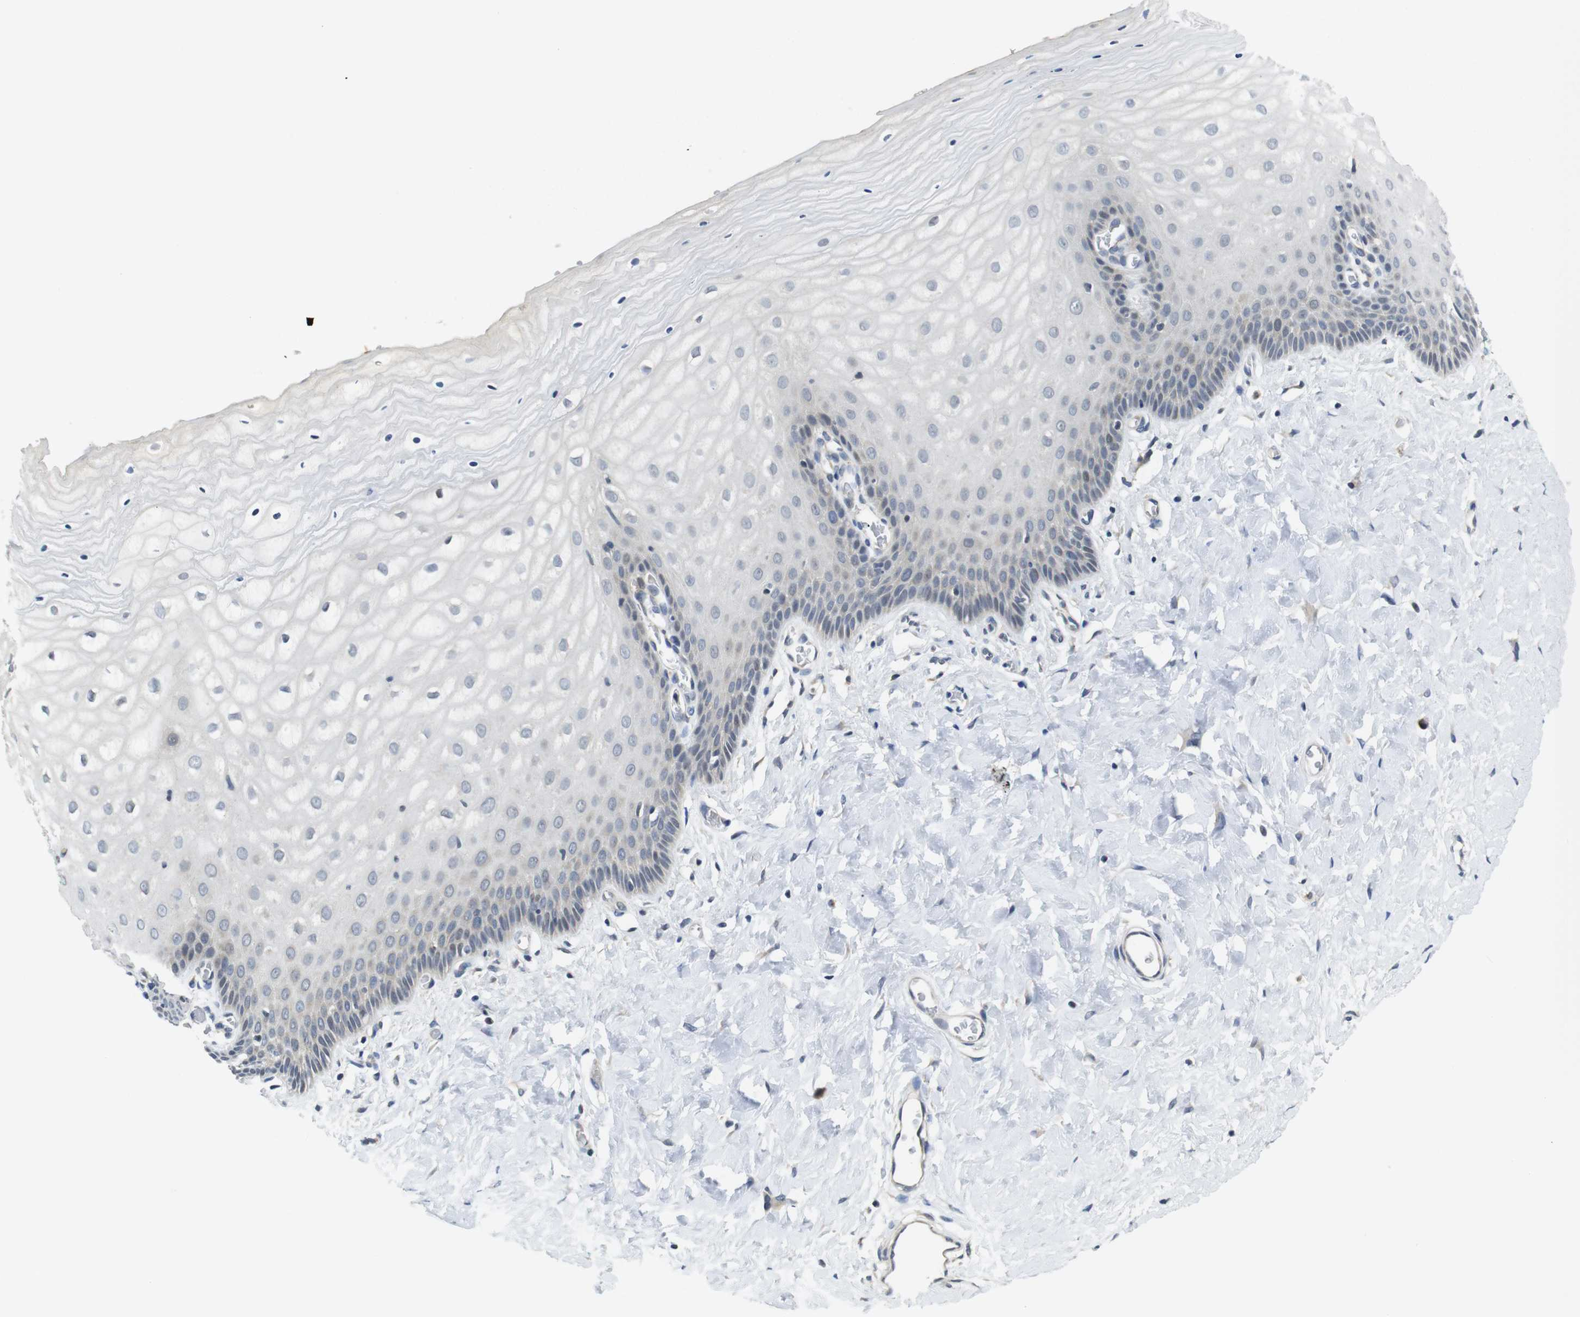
{"staining": {"intensity": "negative", "quantity": "none", "location": "none"}, "tissue": "cervix", "cell_type": "Glandular cells", "image_type": "normal", "snomed": [{"axis": "morphology", "description": "Normal tissue, NOS"}, {"axis": "topography", "description": "Cervix"}], "caption": "An immunohistochemistry (IHC) histopathology image of unremarkable cervix is shown. There is no staining in glandular cells of cervix.", "gene": "FNTA", "patient": {"sex": "female", "age": 55}}